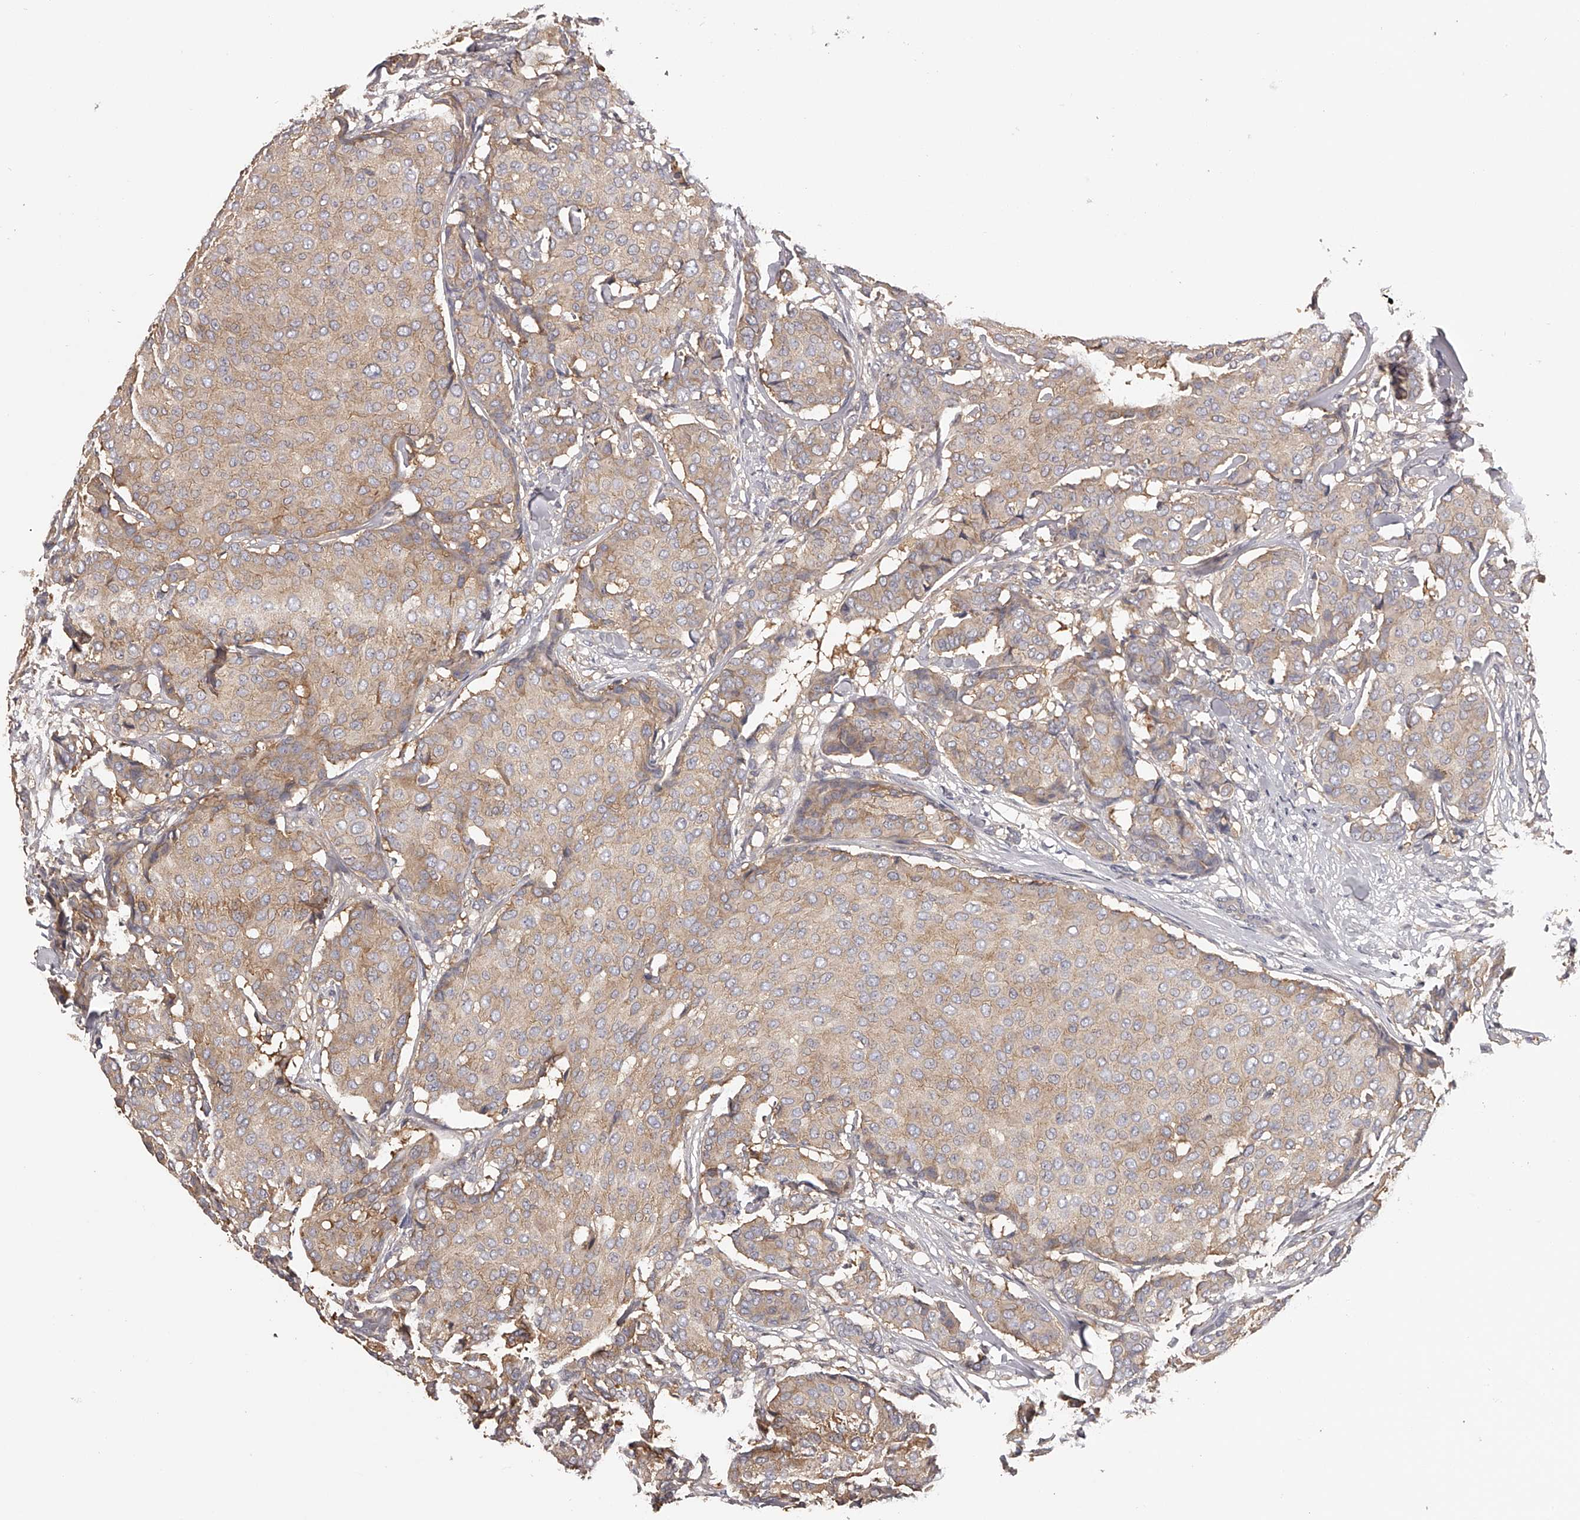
{"staining": {"intensity": "weak", "quantity": ">75%", "location": "cytoplasmic/membranous"}, "tissue": "breast cancer", "cell_type": "Tumor cells", "image_type": "cancer", "snomed": [{"axis": "morphology", "description": "Duct carcinoma"}, {"axis": "topography", "description": "Breast"}], "caption": "Human breast cancer stained with a protein marker exhibits weak staining in tumor cells.", "gene": "TNN", "patient": {"sex": "female", "age": 75}}